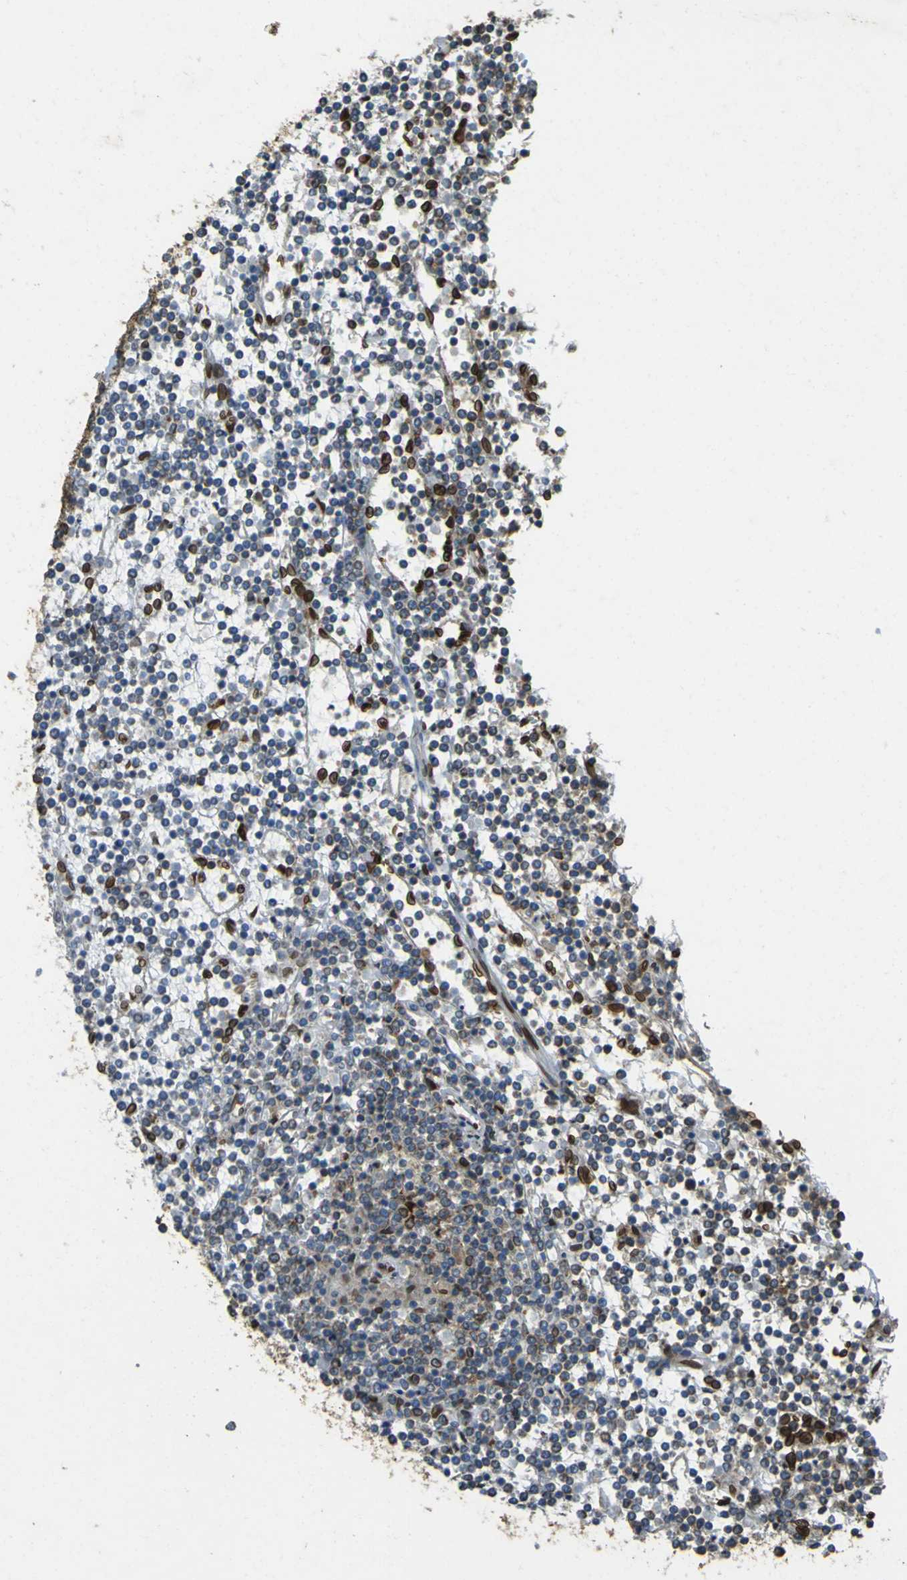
{"staining": {"intensity": "moderate", "quantity": "<25%", "location": "cytoplasmic/membranous,nuclear"}, "tissue": "lymphoma", "cell_type": "Tumor cells", "image_type": "cancer", "snomed": [{"axis": "morphology", "description": "Malignant lymphoma, non-Hodgkin's type, Low grade"}, {"axis": "topography", "description": "Spleen"}], "caption": "Low-grade malignant lymphoma, non-Hodgkin's type stained with a brown dye demonstrates moderate cytoplasmic/membranous and nuclear positive staining in approximately <25% of tumor cells.", "gene": "GALNT1", "patient": {"sex": "female", "age": 19}}